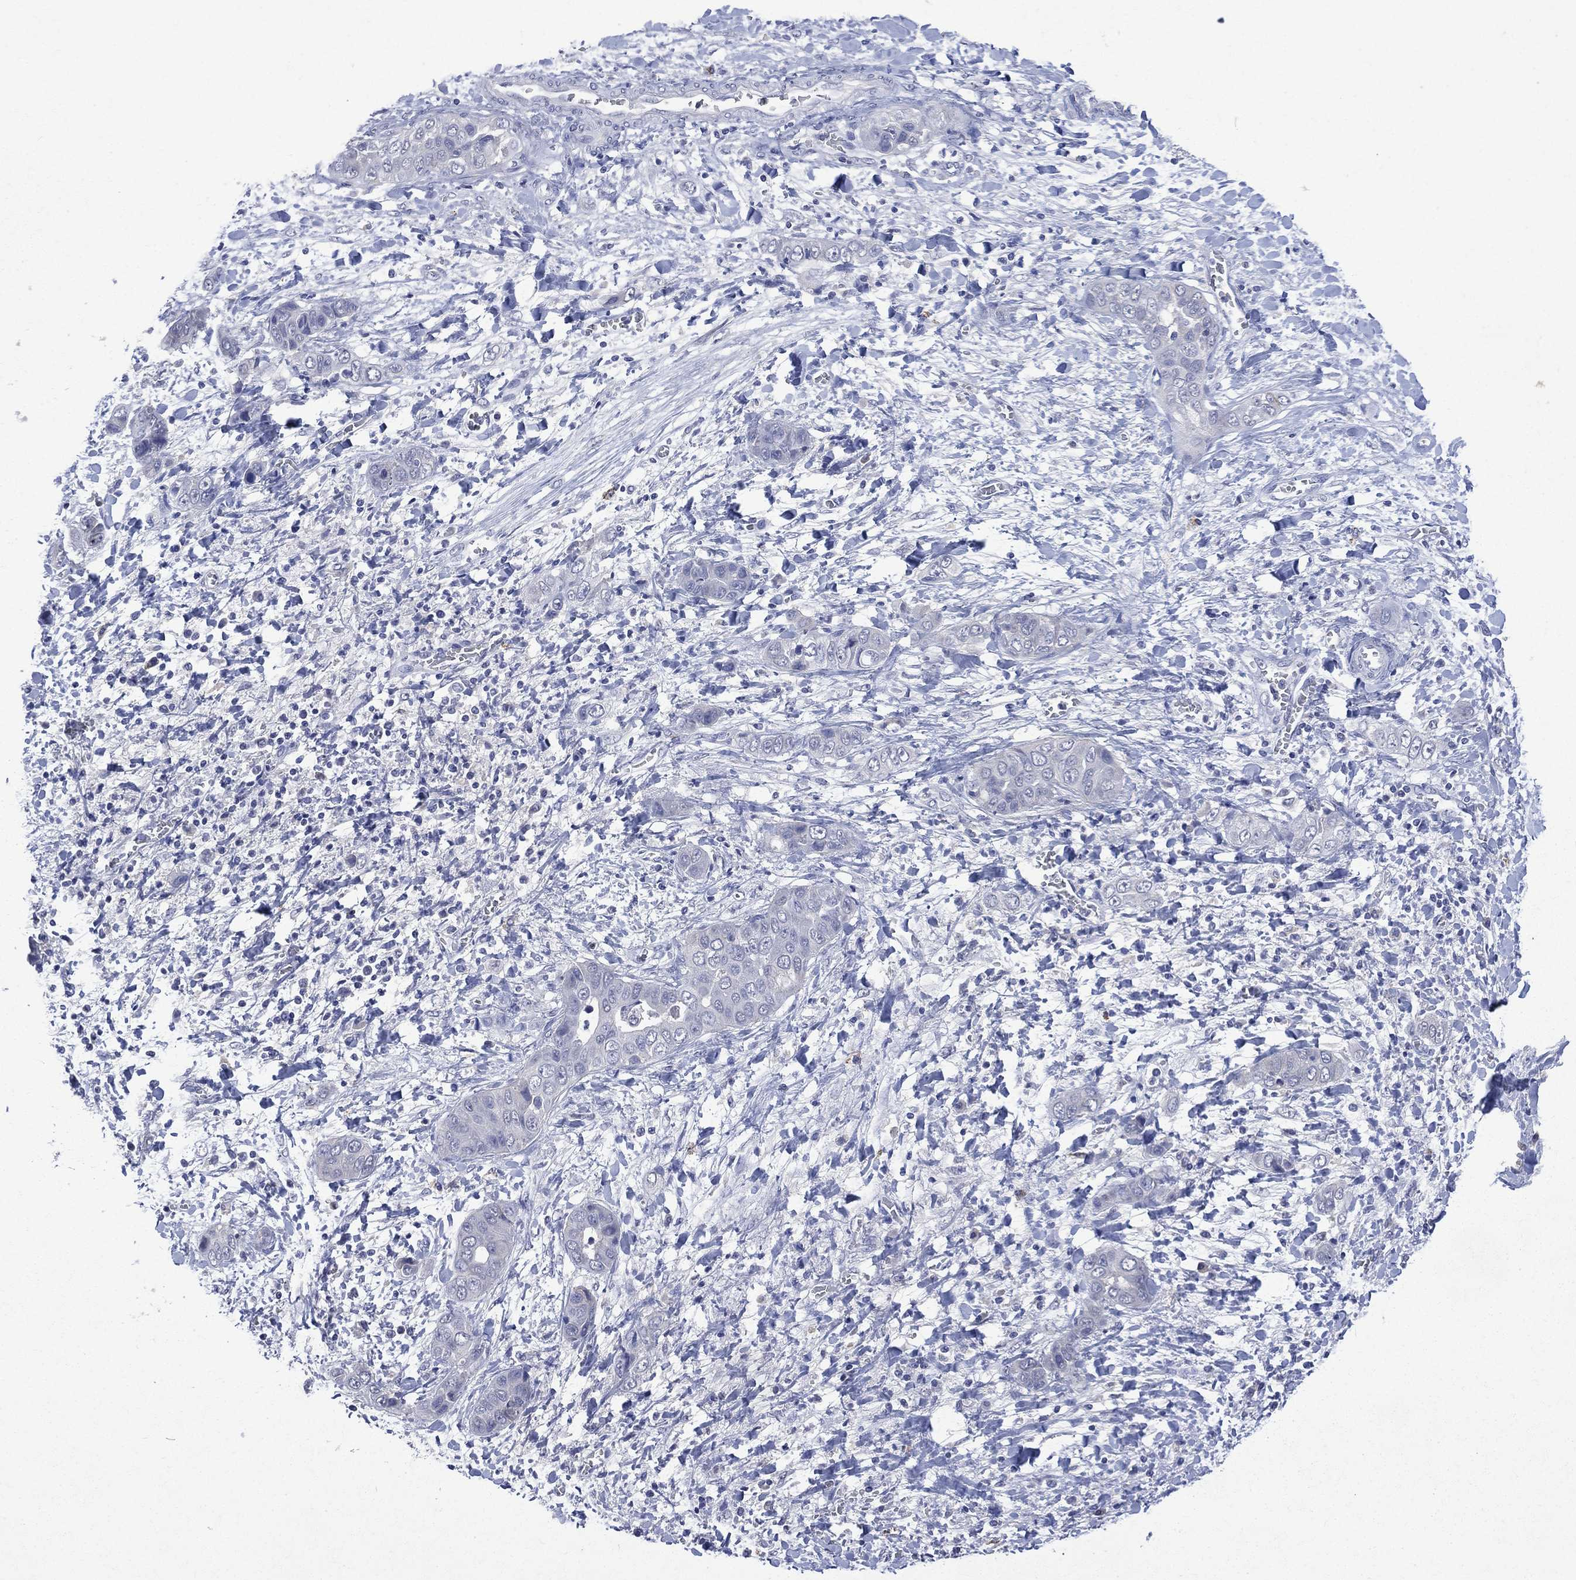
{"staining": {"intensity": "negative", "quantity": "none", "location": "none"}, "tissue": "liver cancer", "cell_type": "Tumor cells", "image_type": "cancer", "snomed": [{"axis": "morphology", "description": "Cholangiocarcinoma"}, {"axis": "topography", "description": "Liver"}], "caption": "Immunohistochemistry micrograph of human cholangiocarcinoma (liver) stained for a protein (brown), which exhibits no positivity in tumor cells. (Stains: DAB immunohistochemistry (IHC) with hematoxylin counter stain, Microscopy: brightfield microscopy at high magnification).", "gene": "ASB10", "patient": {"sex": "female", "age": 52}}